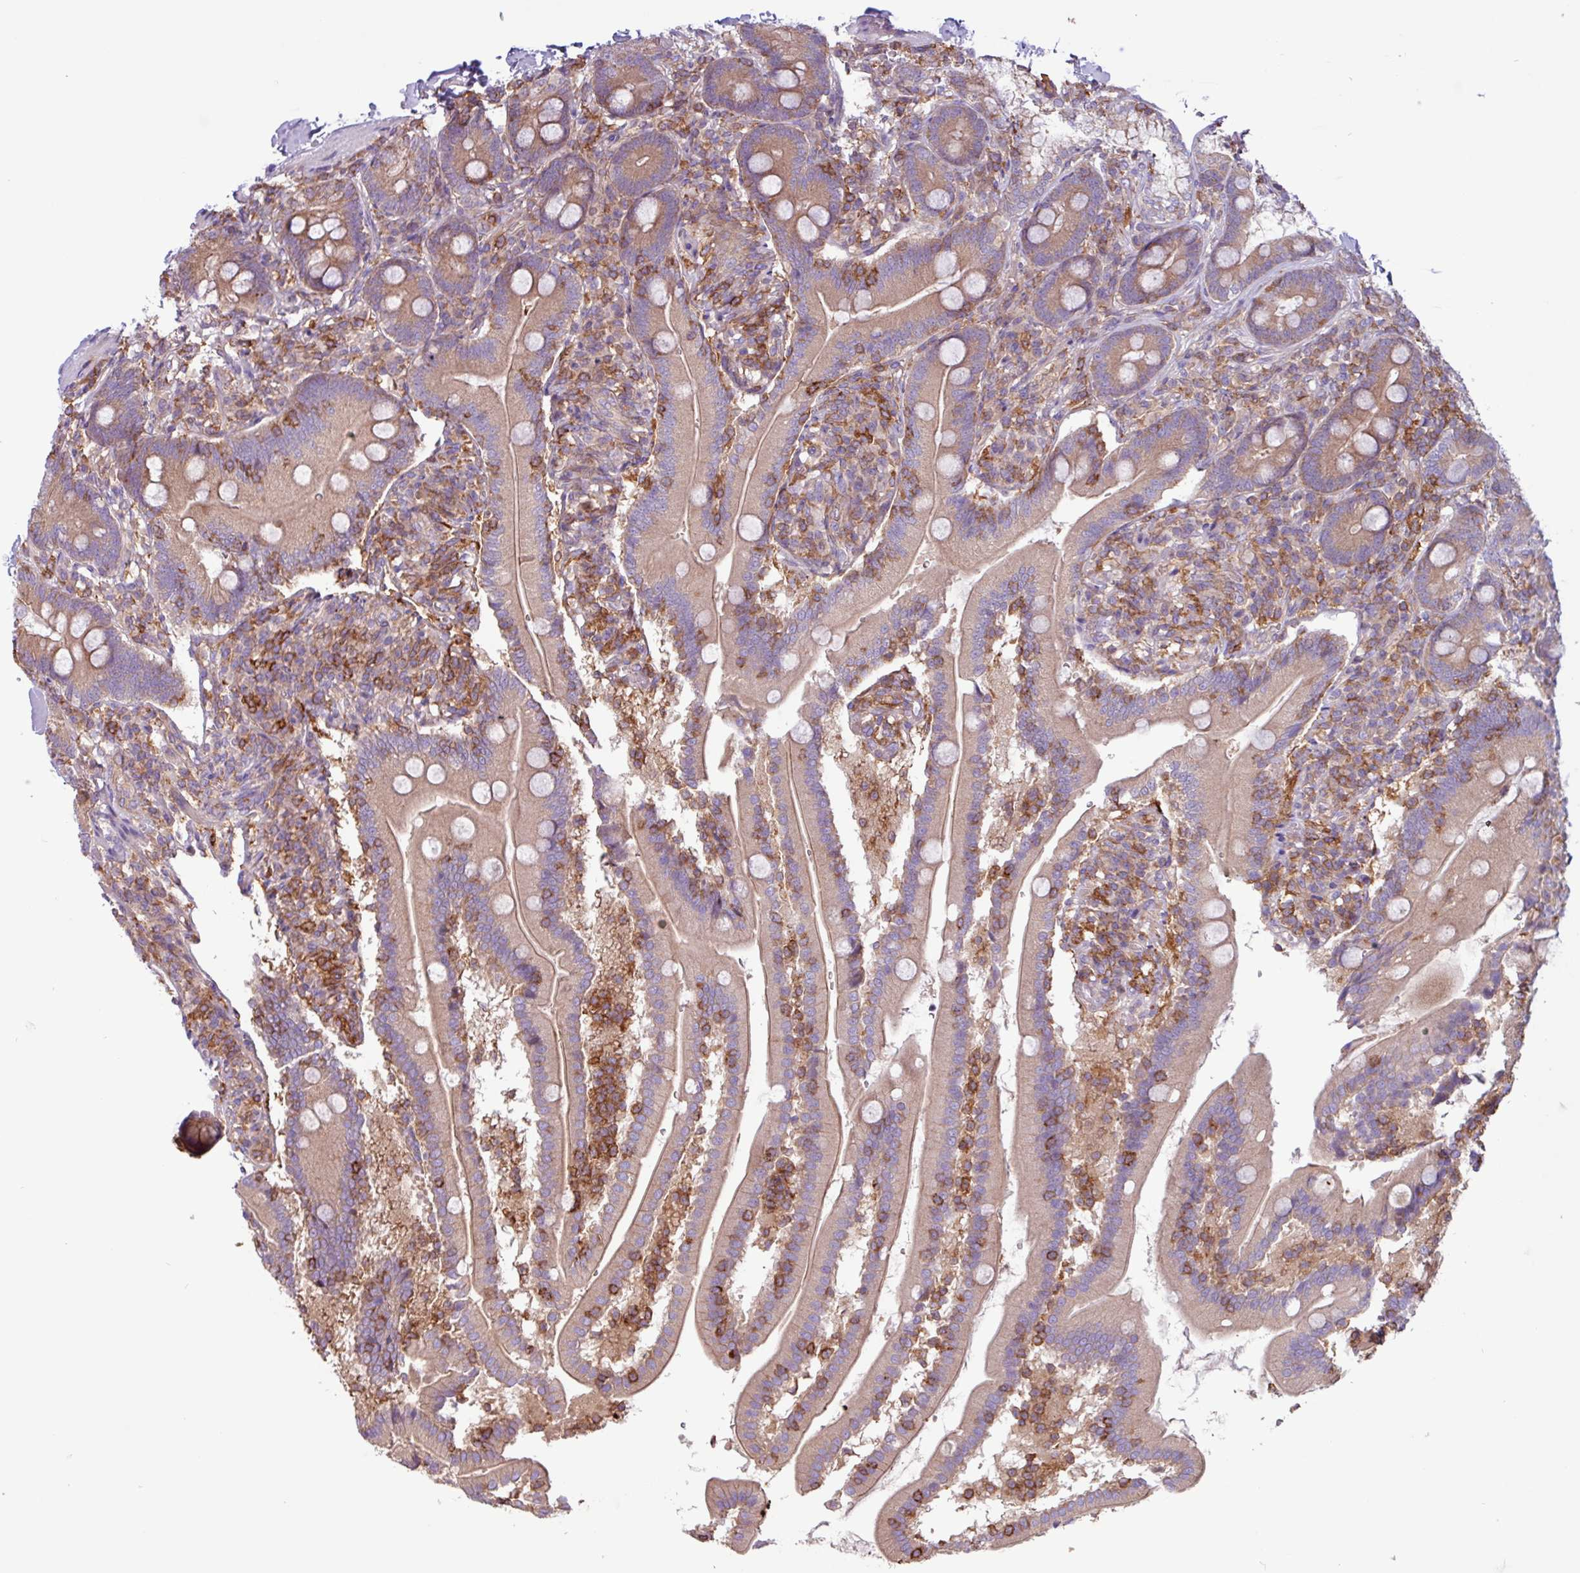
{"staining": {"intensity": "moderate", "quantity": ">75%", "location": "cytoplasmic/membranous"}, "tissue": "duodenum", "cell_type": "Glandular cells", "image_type": "normal", "snomed": [{"axis": "morphology", "description": "Normal tissue, NOS"}, {"axis": "topography", "description": "Duodenum"}], "caption": "This histopathology image shows benign duodenum stained with IHC to label a protein in brown. The cytoplasmic/membranous of glandular cells show moderate positivity for the protein. Nuclei are counter-stained blue.", "gene": "ACTR3B", "patient": {"sex": "female", "age": 67}}